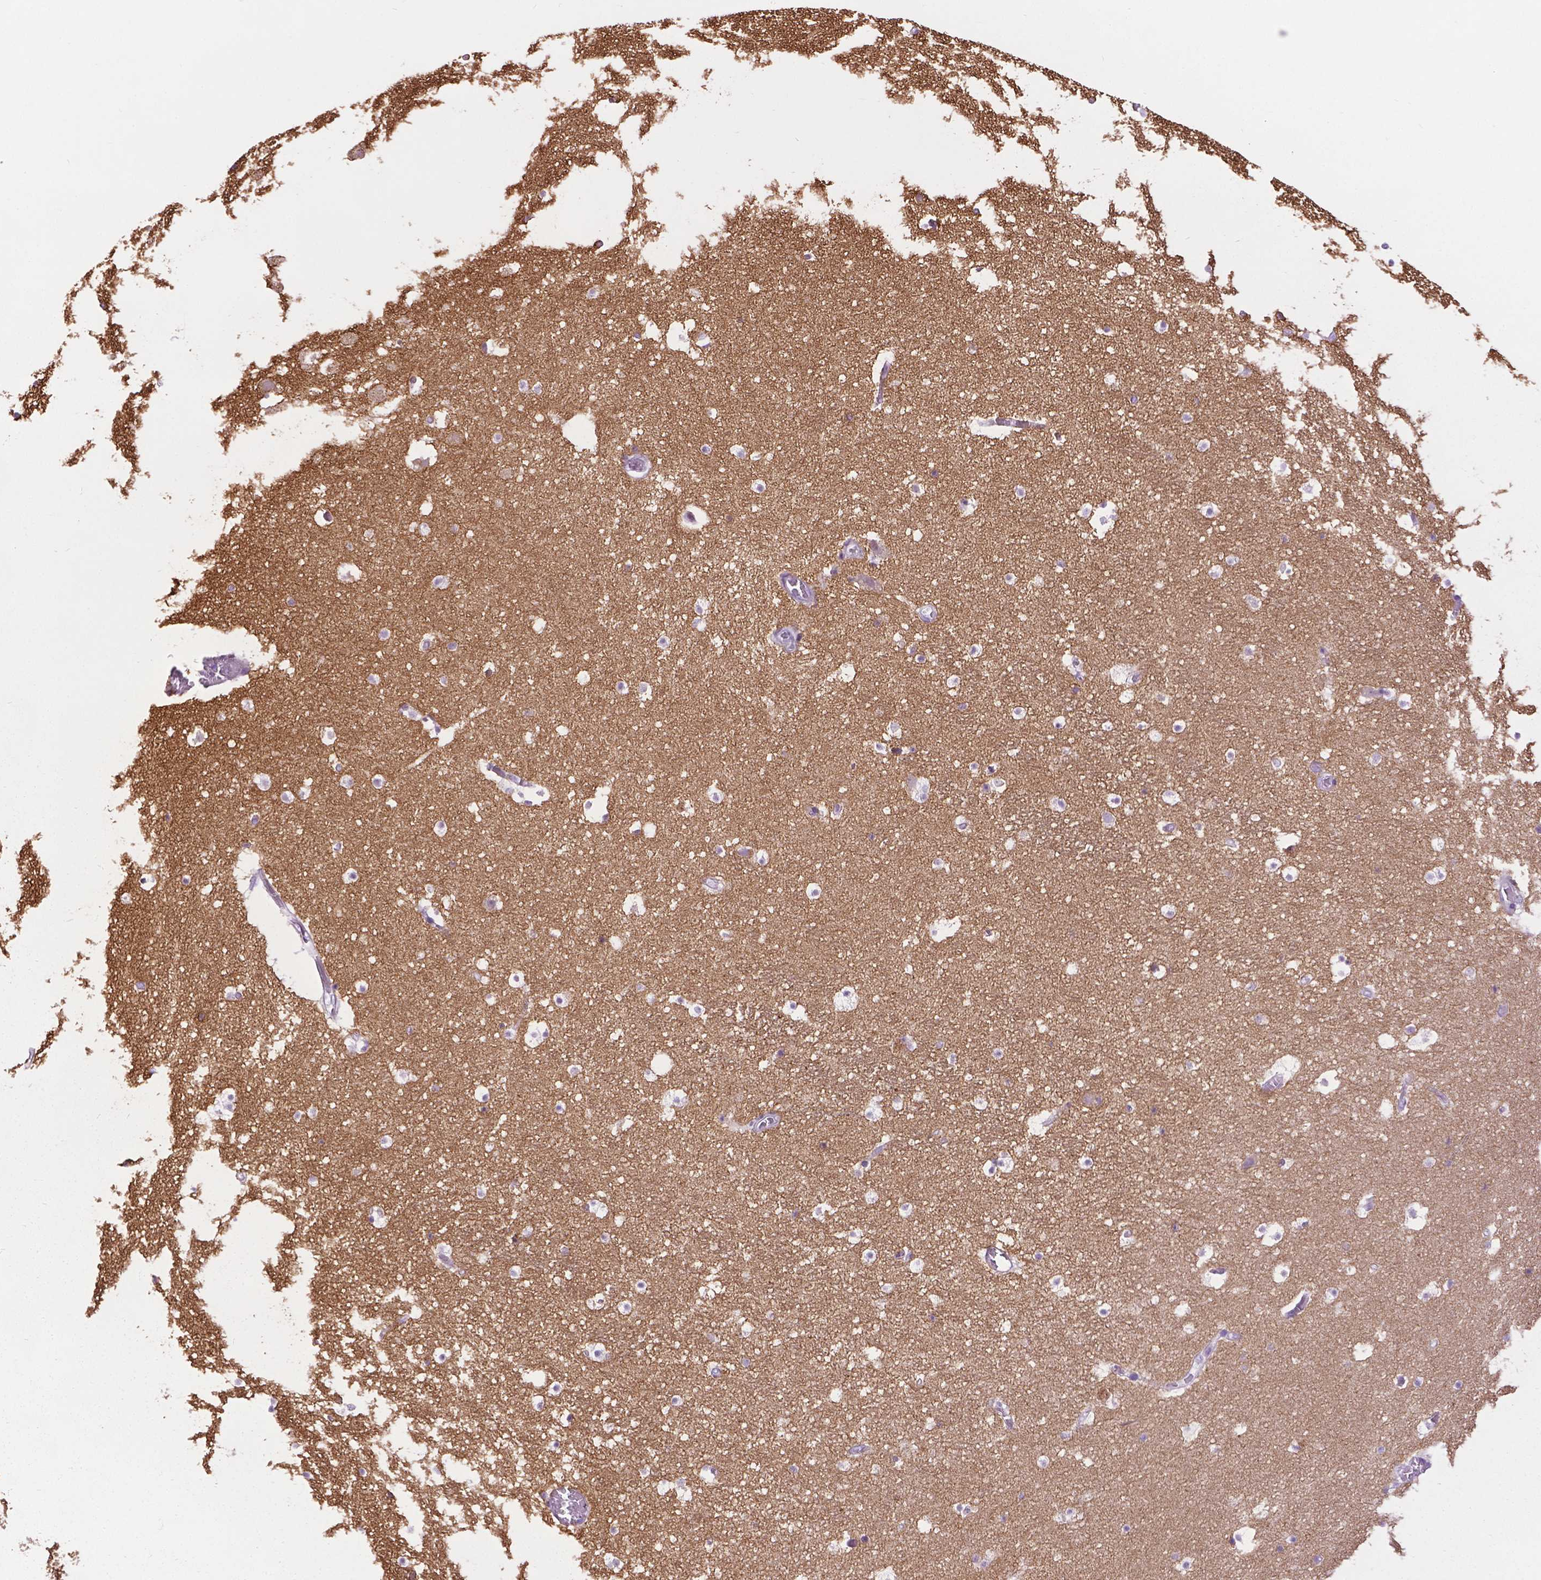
{"staining": {"intensity": "negative", "quantity": "none", "location": "none"}, "tissue": "hippocampus", "cell_type": "Glial cells", "image_type": "normal", "snomed": [{"axis": "morphology", "description": "Normal tissue, NOS"}, {"axis": "topography", "description": "Hippocampus"}], "caption": "A photomicrograph of hippocampus stained for a protein demonstrates no brown staining in glial cells.", "gene": "TMEM132E", "patient": {"sex": "male", "age": 26}}